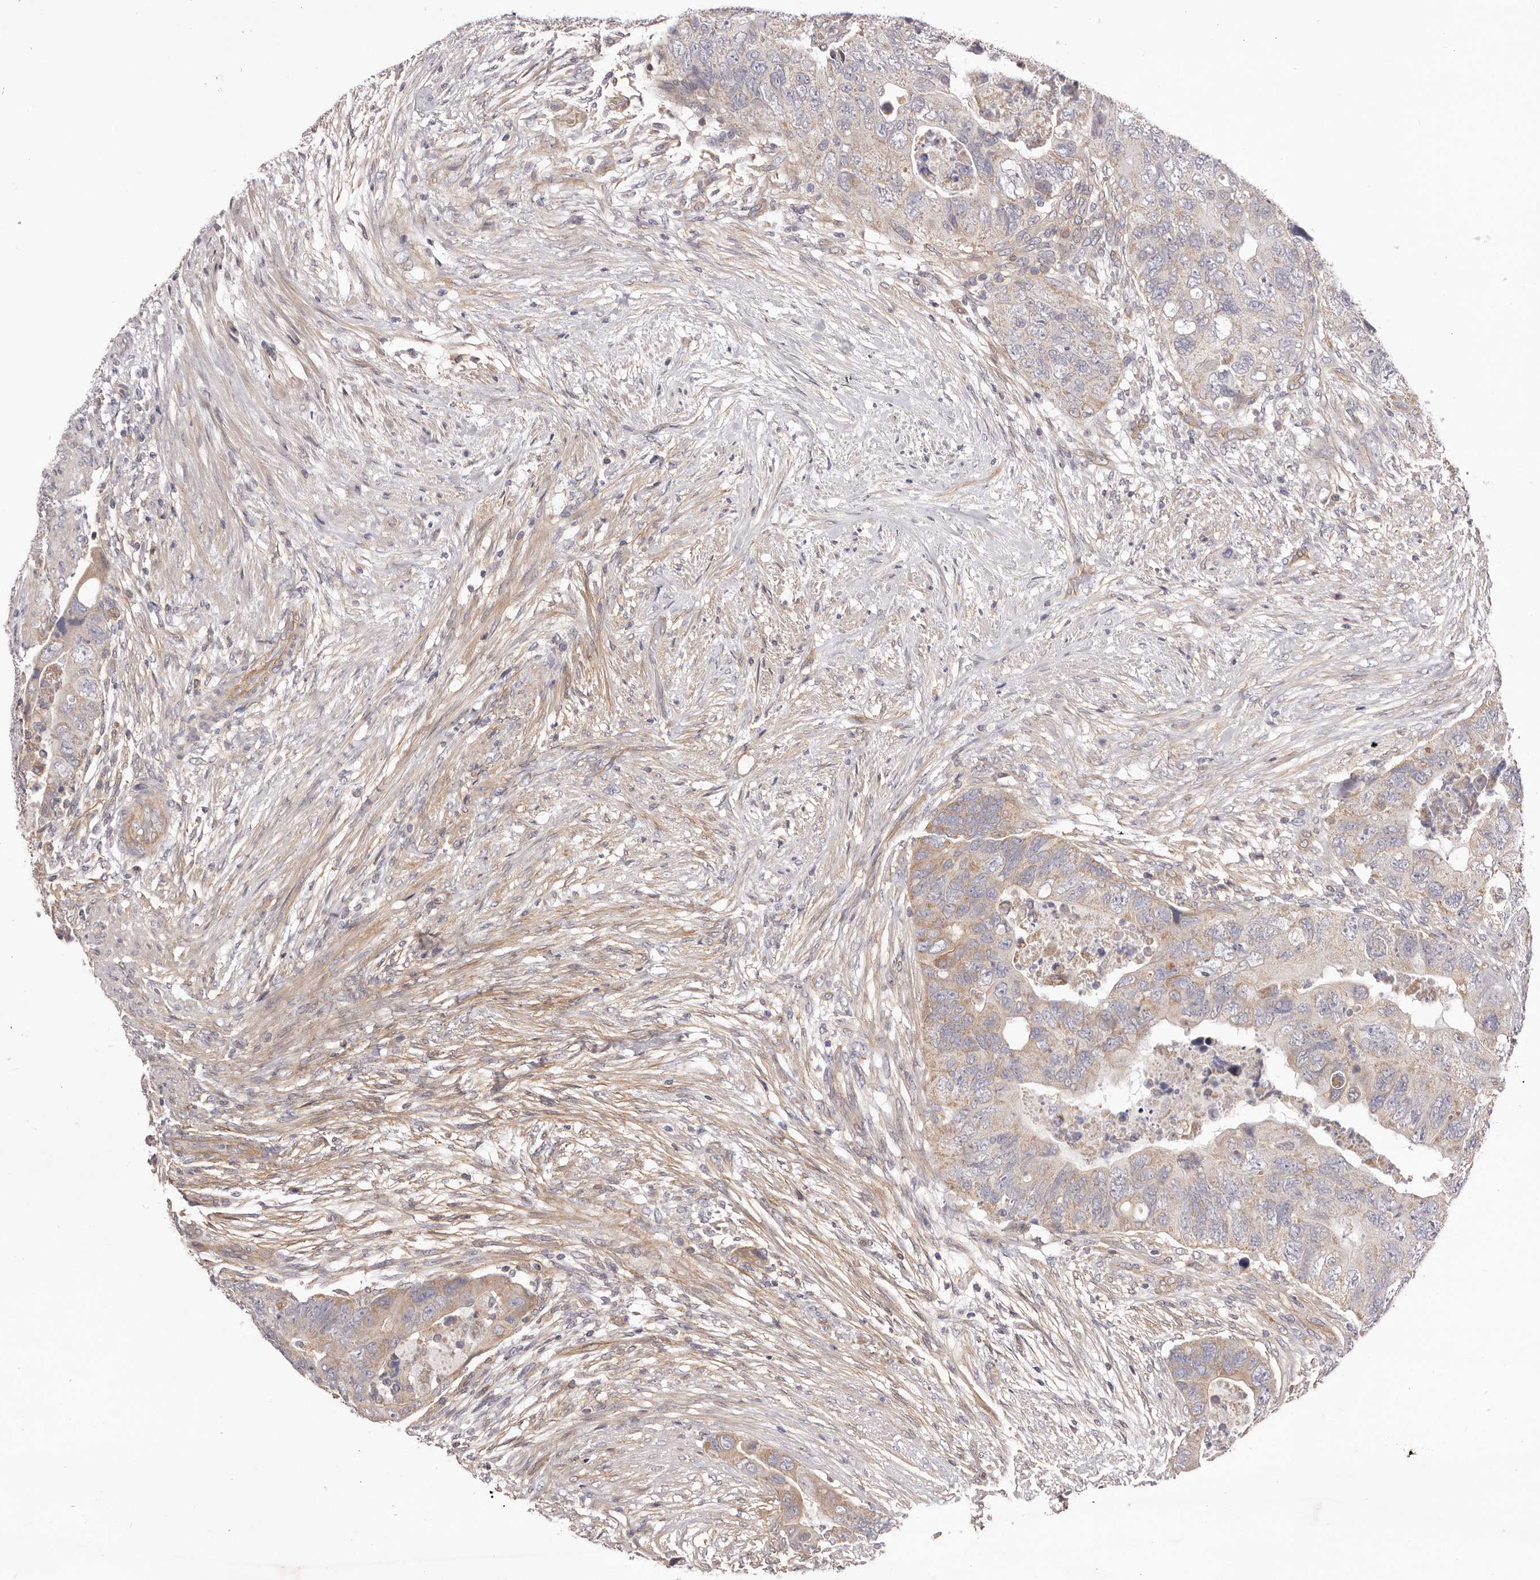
{"staining": {"intensity": "weak", "quantity": "25%-75%", "location": "cytoplasmic/membranous"}, "tissue": "colorectal cancer", "cell_type": "Tumor cells", "image_type": "cancer", "snomed": [{"axis": "morphology", "description": "Adenocarcinoma, NOS"}, {"axis": "topography", "description": "Rectum"}], "caption": "Colorectal cancer stained for a protein (brown) demonstrates weak cytoplasmic/membranous positive positivity in approximately 25%-75% of tumor cells.", "gene": "DMRT2", "patient": {"sex": "male", "age": 63}}